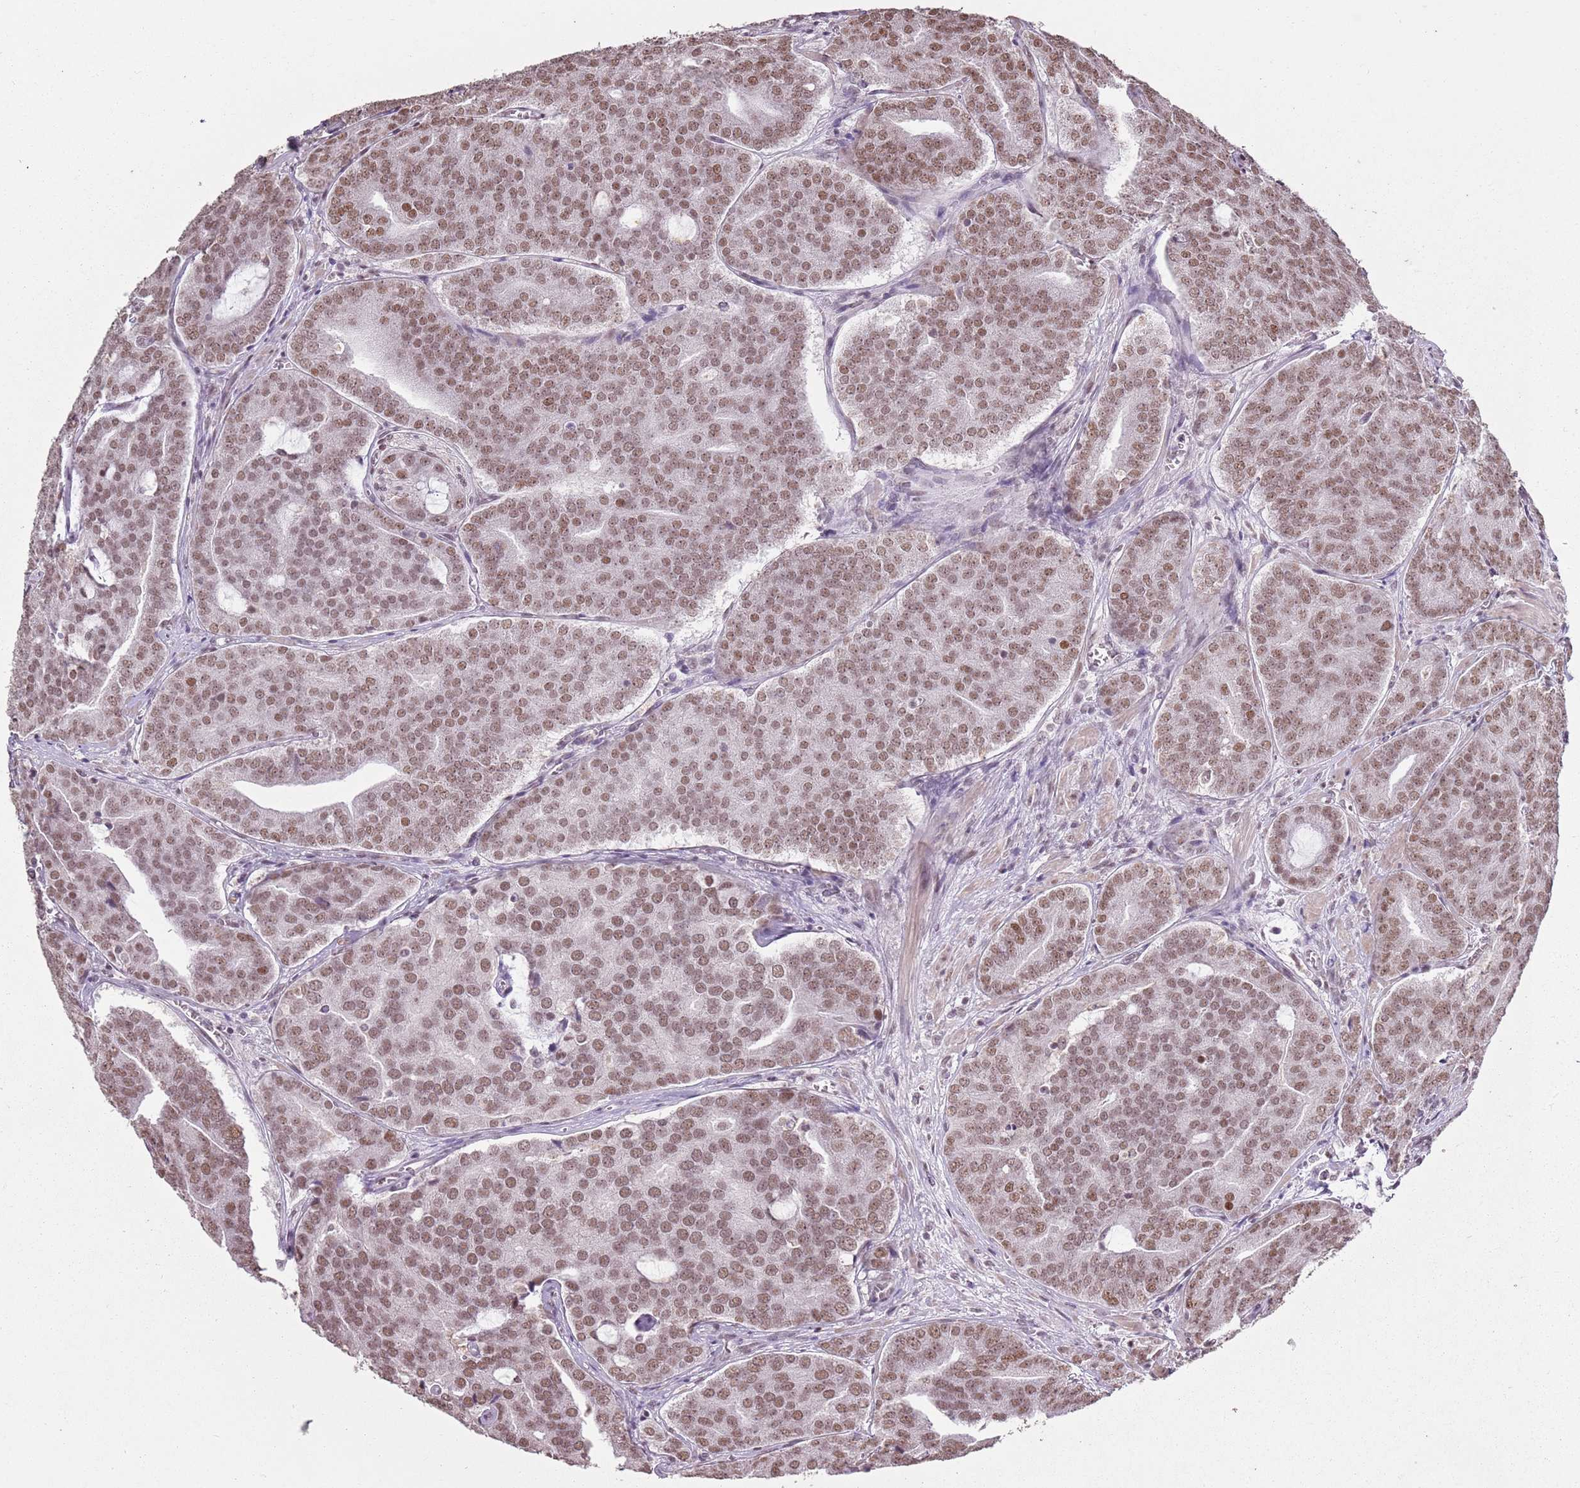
{"staining": {"intensity": "moderate", "quantity": ">75%", "location": "nuclear"}, "tissue": "prostate cancer", "cell_type": "Tumor cells", "image_type": "cancer", "snomed": [{"axis": "morphology", "description": "Adenocarcinoma, High grade"}, {"axis": "topography", "description": "Prostate"}], "caption": "Prostate cancer tissue reveals moderate nuclear positivity in about >75% of tumor cells, visualized by immunohistochemistry.", "gene": "ARL14EP", "patient": {"sex": "male", "age": 55}}